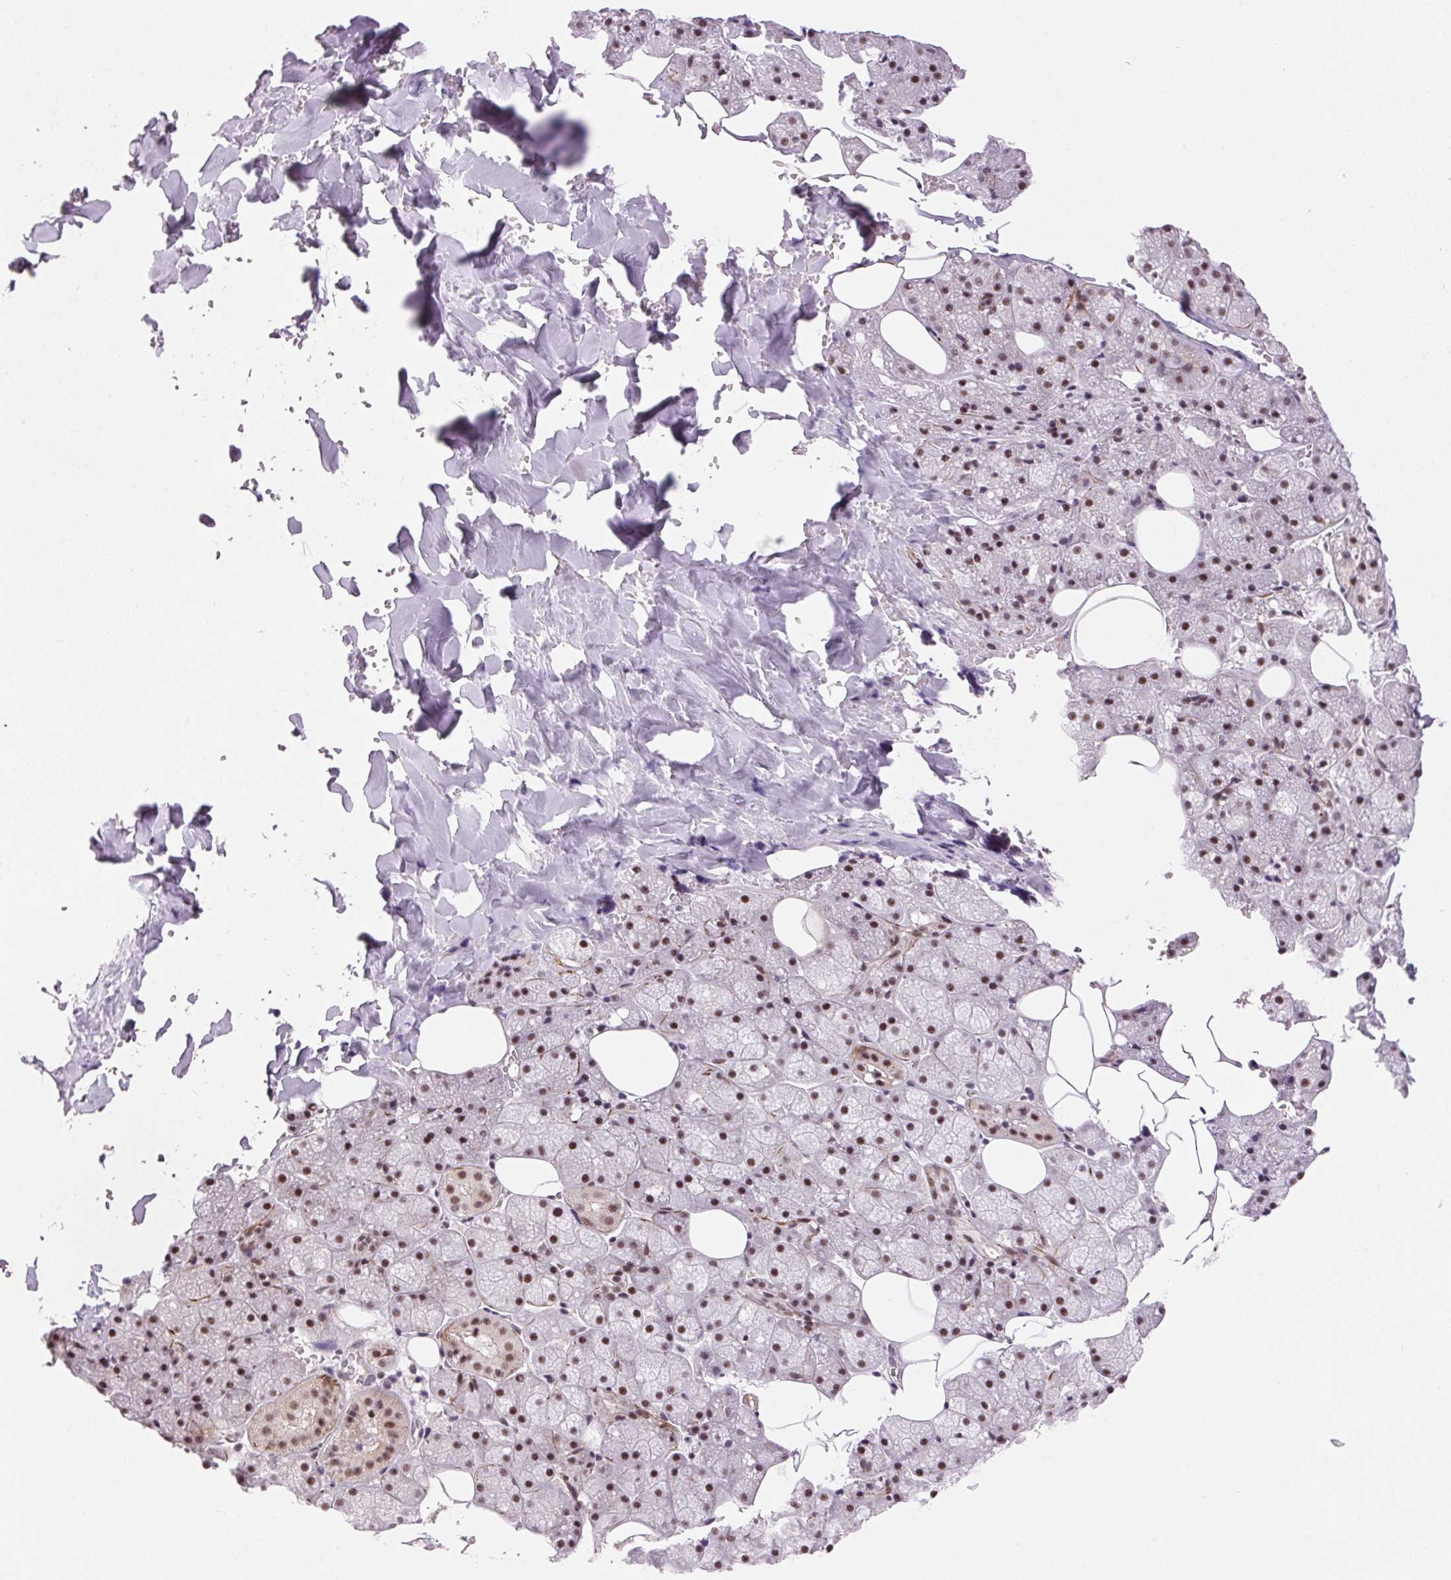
{"staining": {"intensity": "moderate", "quantity": "<25%", "location": "nuclear"}, "tissue": "salivary gland", "cell_type": "Glandular cells", "image_type": "normal", "snomed": [{"axis": "morphology", "description": "Normal tissue, NOS"}, {"axis": "topography", "description": "Salivary gland"}, {"axis": "topography", "description": "Peripheral nerve tissue"}], "caption": "Immunohistochemistry of benign salivary gland shows low levels of moderate nuclear staining in approximately <25% of glandular cells.", "gene": "HNRNPDL", "patient": {"sex": "male", "age": 38}}